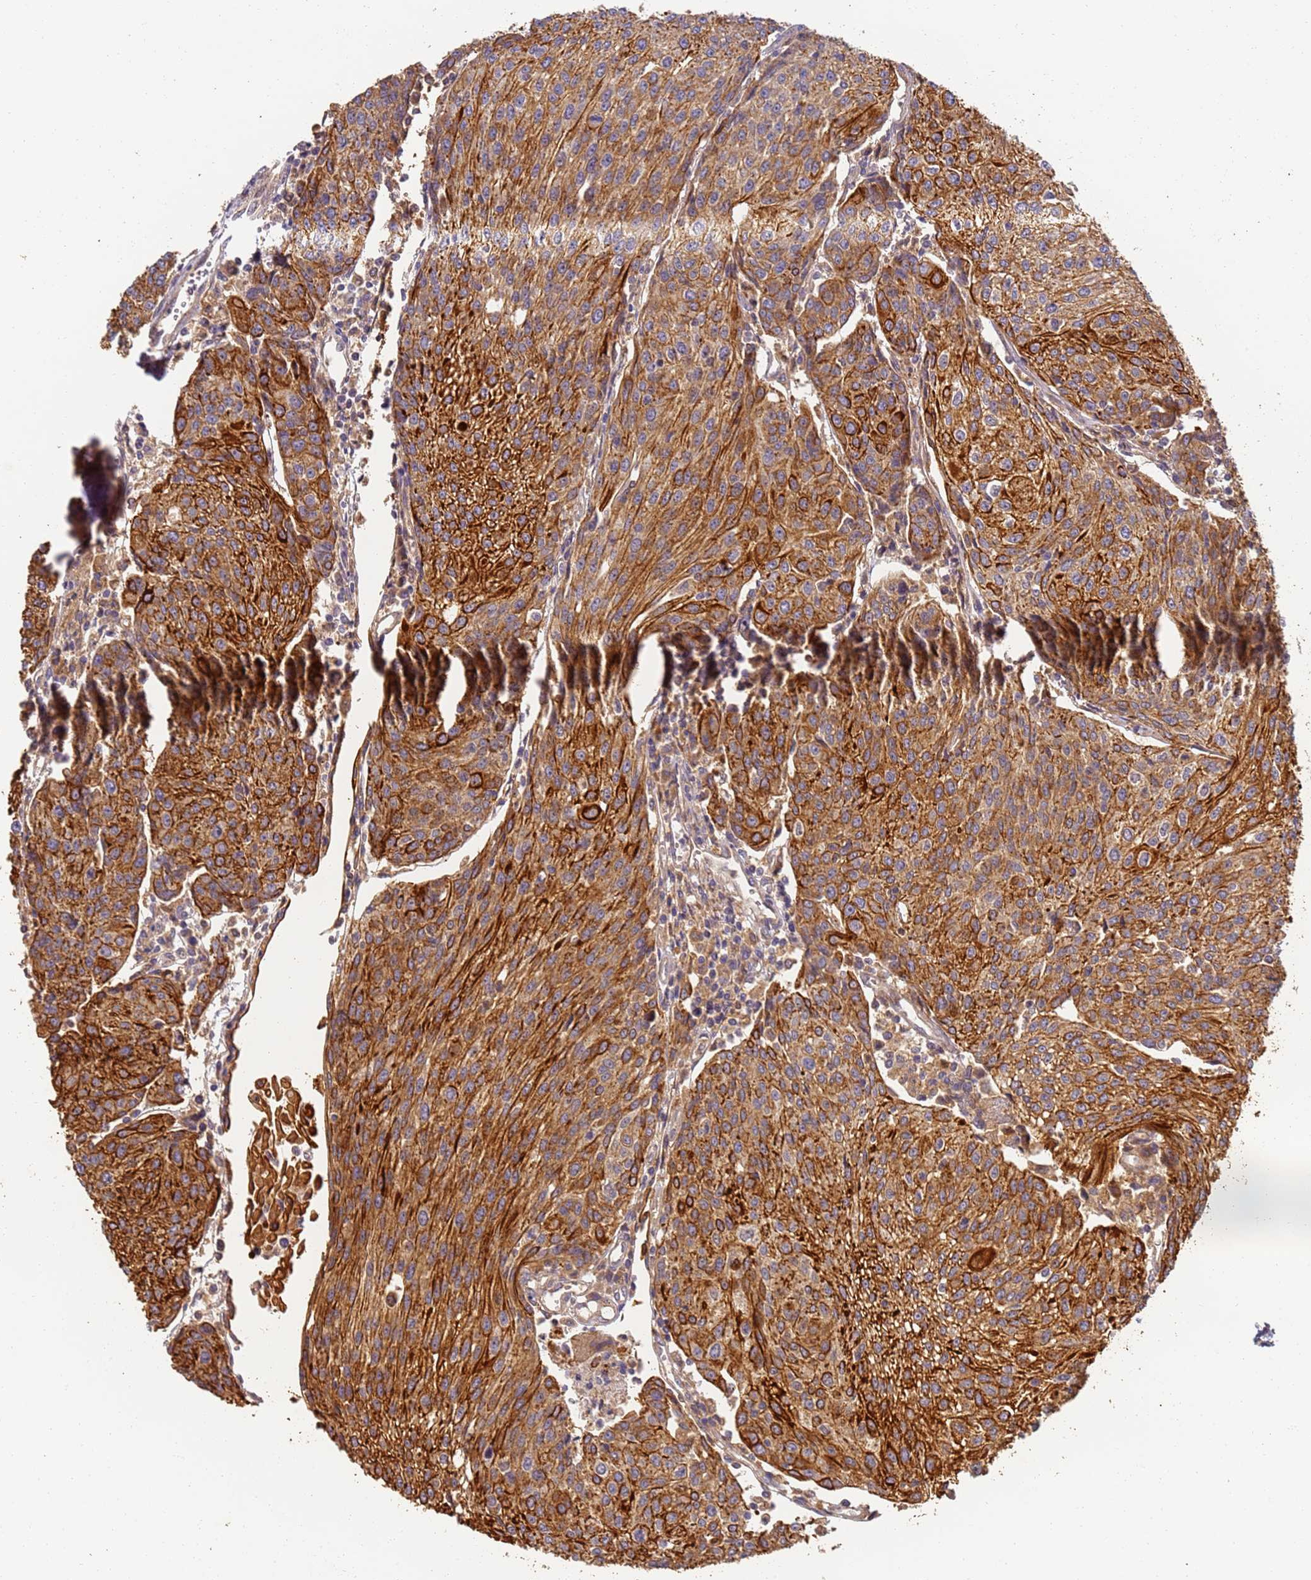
{"staining": {"intensity": "strong", "quantity": ">75%", "location": "cytoplasmic/membranous"}, "tissue": "urothelial cancer", "cell_type": "Tumor cells", "image_type": "cancer", "snomed": [{"axis": "morphology", "description": "Urothelial carcinoma, High grade"}, {"axis": "topography", "description": "Urinary bladder"}], "caption": "About >75% of tumor cells in urothelial cancer reveal strong cytoplasmic/membranous protein staining as visualized by brown immunohistochemical staining.", "gene": "TIGAR", "patient": {"sex": "female", "age": 85}}